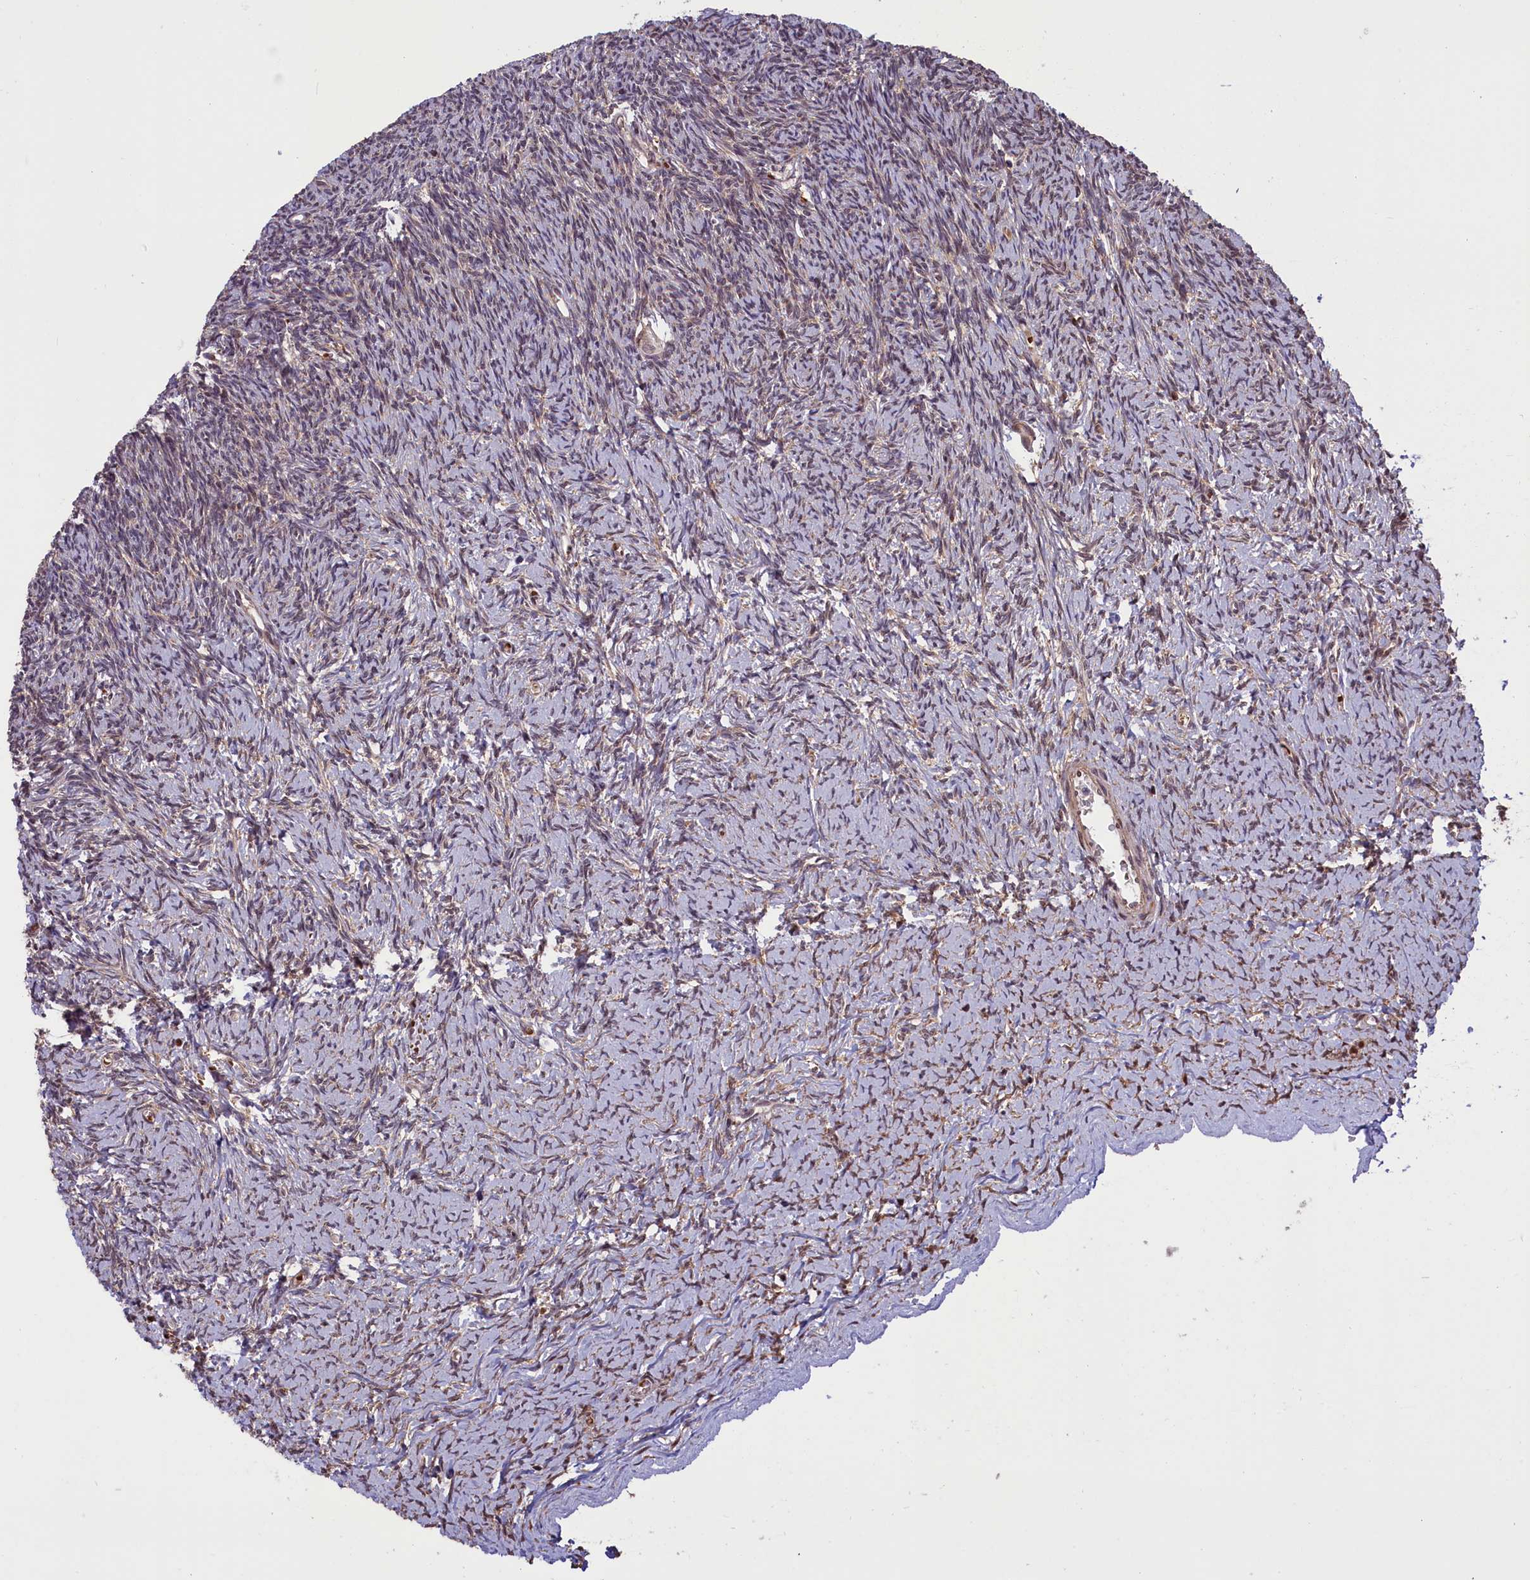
{"staining": {"intensity": "weak", "quantity": "25%-75%", "location": "cytoplasmic/membranous"}, "tissue": "ovary", "cell_type": "Ovarian stroma cells", "image_type": "normal", "snomed": [{"axis": "morphology", "description": "Normal tissue, NOS"}, {"axis": "topography", "description": "Ovary"}], "caption": "Ovarian stroma cells show low levels of weak cytoplasmic/membranous positivity in about 25%-75% of cells in benign human ovary. (DAB = brown stain, brightfield microscopy at high magnification).", "gene": "SHFL", "patient": {"sex": "female", "age": 39}}